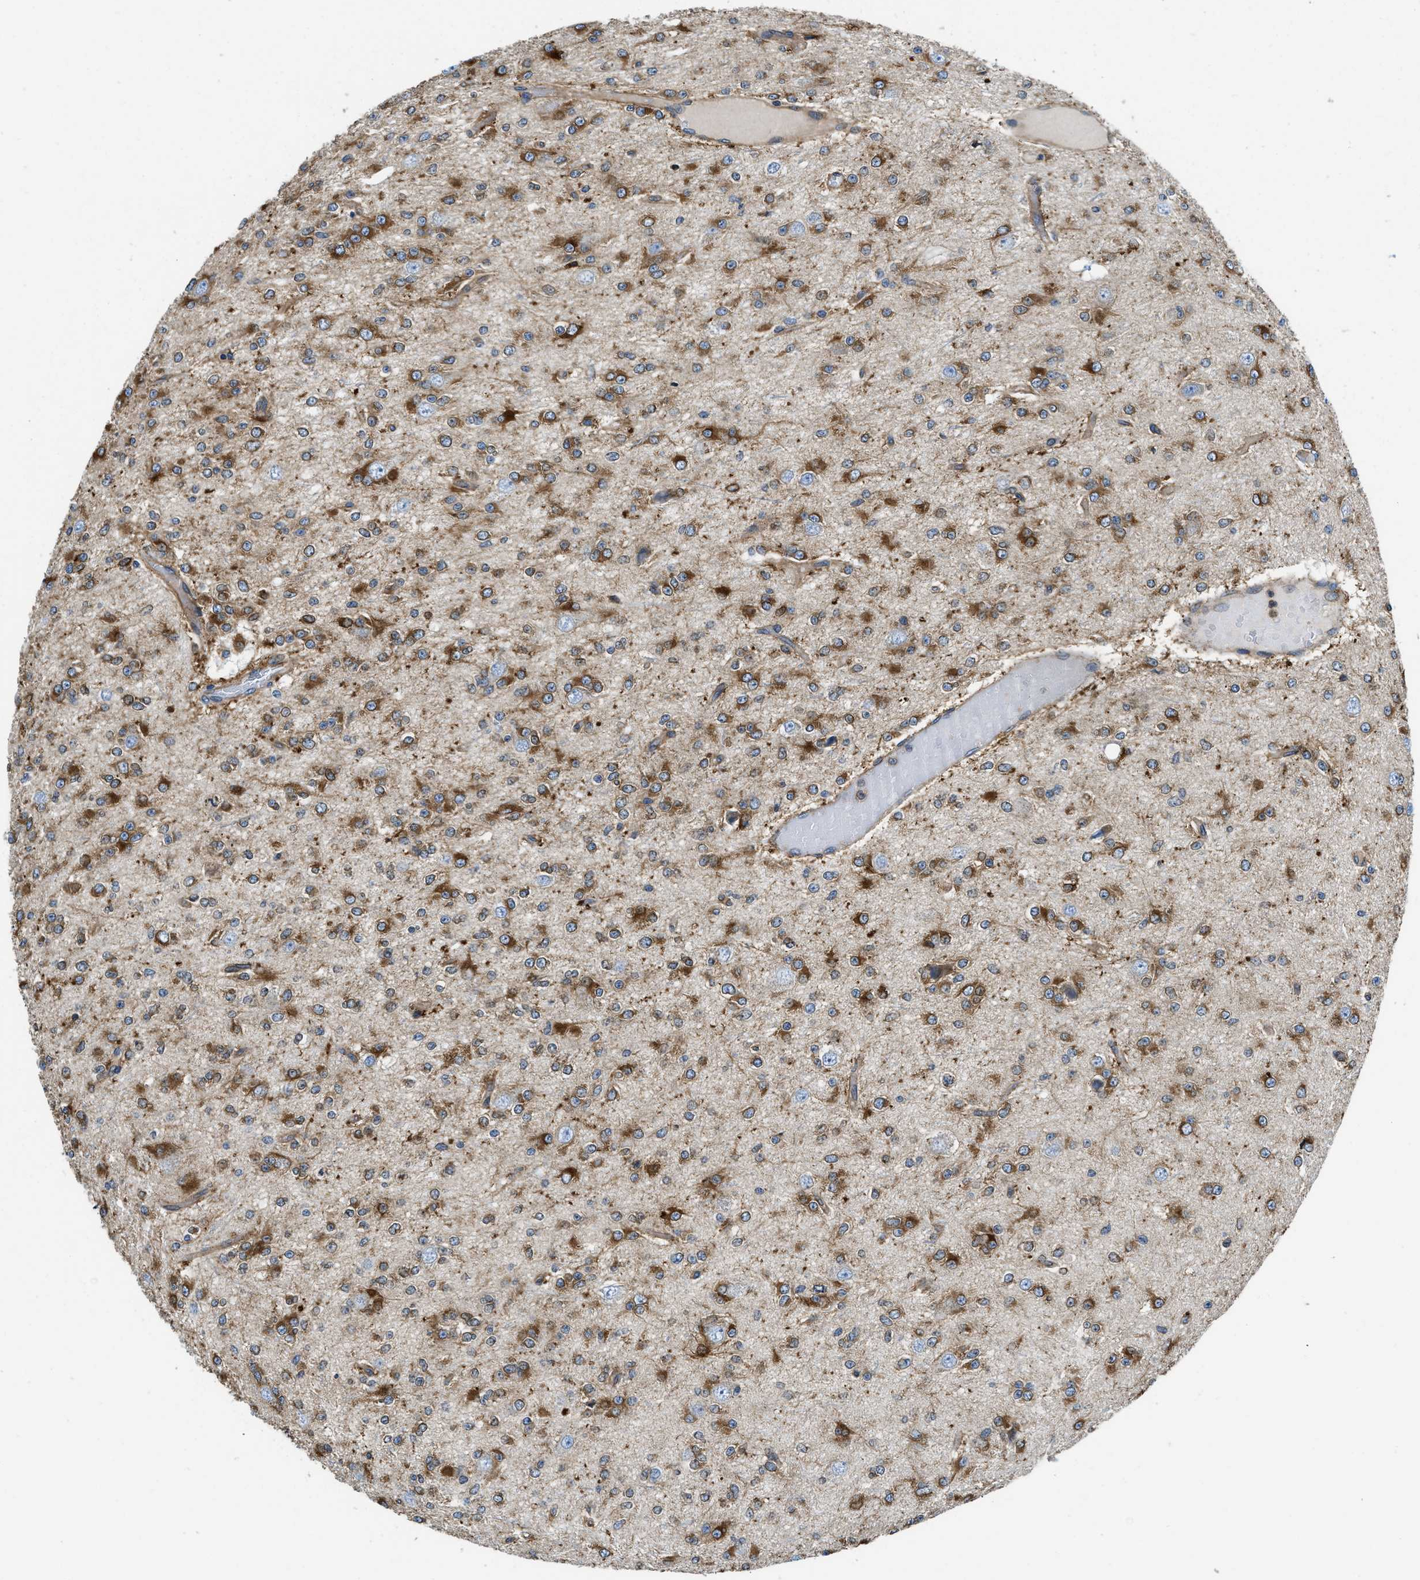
{"staining": {"intensity": "strong", "quantity": ">75%", "location": "cytoplasmic/membranous"}, "tissue": "glioma", "cell_type": "Tumor cells", "image_type": "cancer", "snomed": [{"axis": "morphology", "description": "Glioma, malignant, Low grade"}, {"axis": "topography", "description": "Brain"}], "caption": "Brown immunohistochemical staining in glioma shows strong cytoplasmic/membranous expression in about >75% of tumor cells.", "gene": "HSD17B12", "patient": {"sex": "male", "age": 38}}